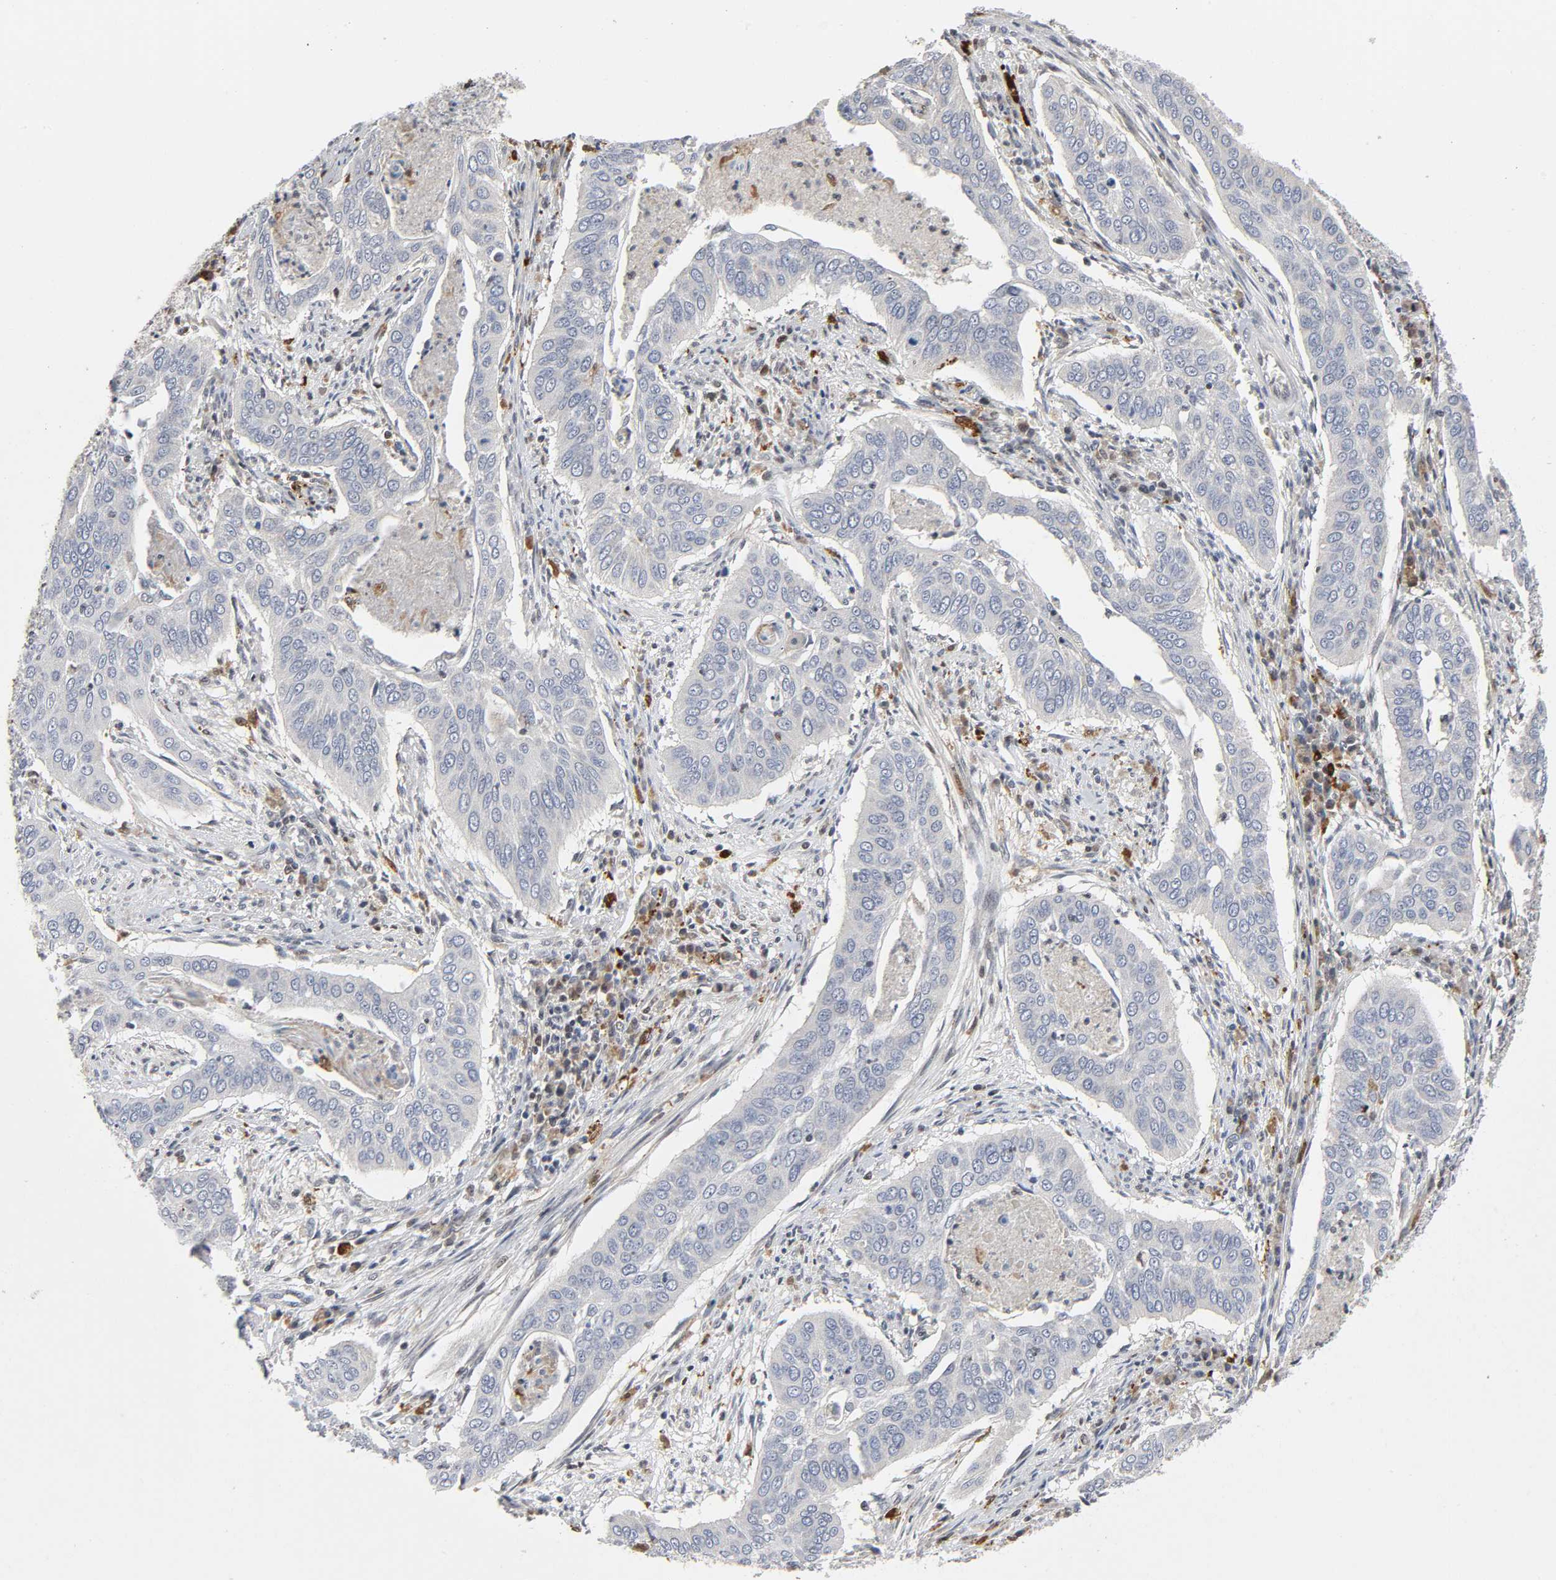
{"staining": {"intensity": "negative", "quantity": "none", "location": "none"}, "tissue": "cervical cancer", "cell_type": "Tumor cells", "image_type": "cancer", "snomed": [{"axis": "morphology", "description": "Squamous cell carcinoma, NOS"}, {"axis": "topography", "description": "Cervix"}], "caption": "IHC of human cervical cancer demonstrates no staining in tumor cells.", "gene": "KAT2B", "patient": {"sex": "female", "age": 39}}